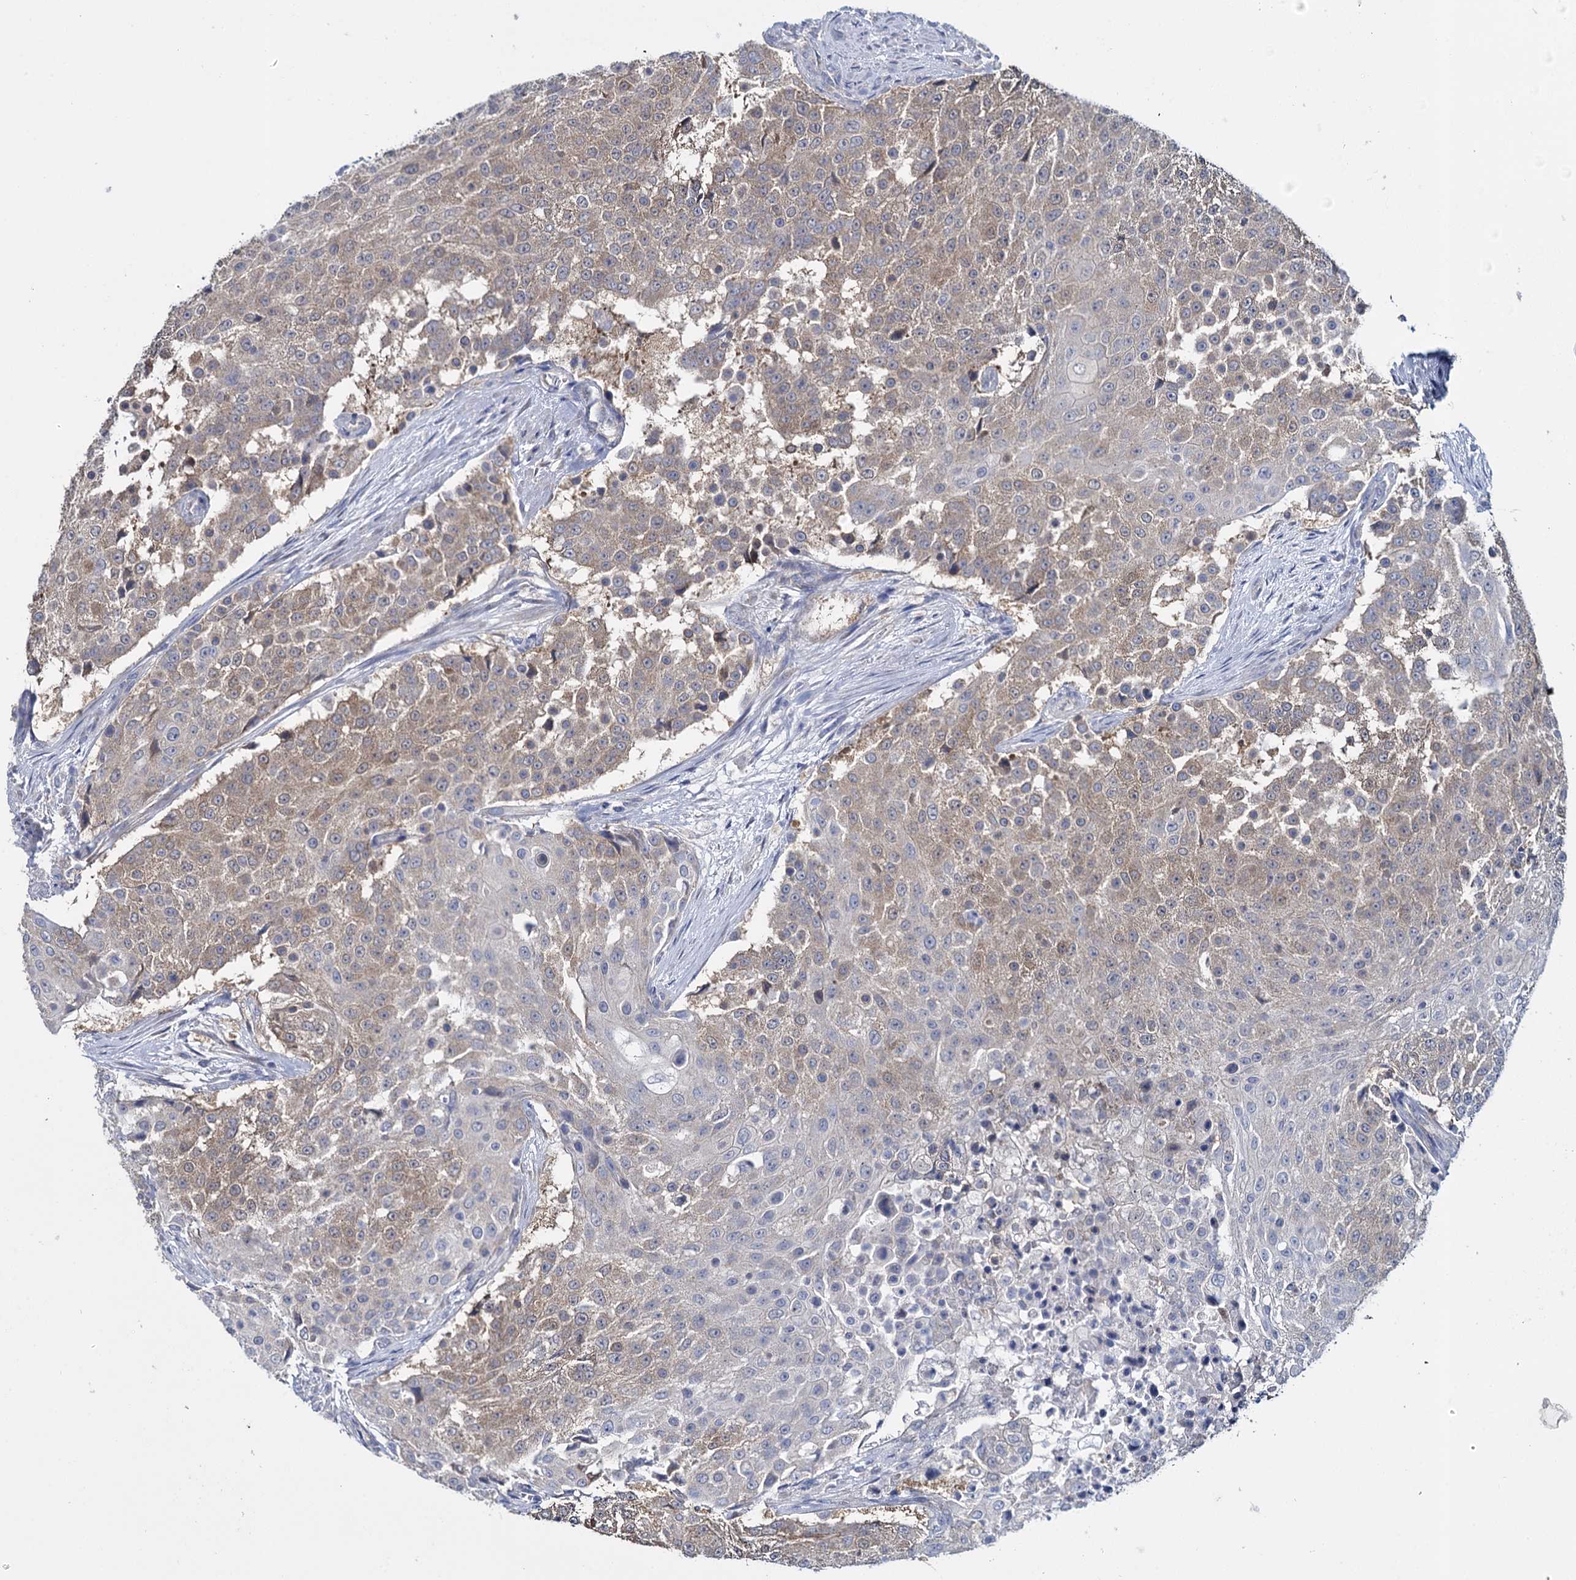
{"staining": {"intensity": "moderate", "quantity": "25%-75%", "location": "cytoplasmic/membranous"}, "tissue": "urothelial cancer", "cell_type": "Tumor cells", "image_type": "cancer", "snomed": [{"axis": "morphology", "description": "Urothelial carcinoma, High grade"}, {"axis": "topography", "description": "Urinary bladder"}], "caption": "Human urothelial cancer stained with a brown dye reveals moderate cytoplasmic/membranous positive expression in about 25%-75% of tumor cells.", "gene": "GSTM2", "patient": {"sex": "female", "age": 63}}